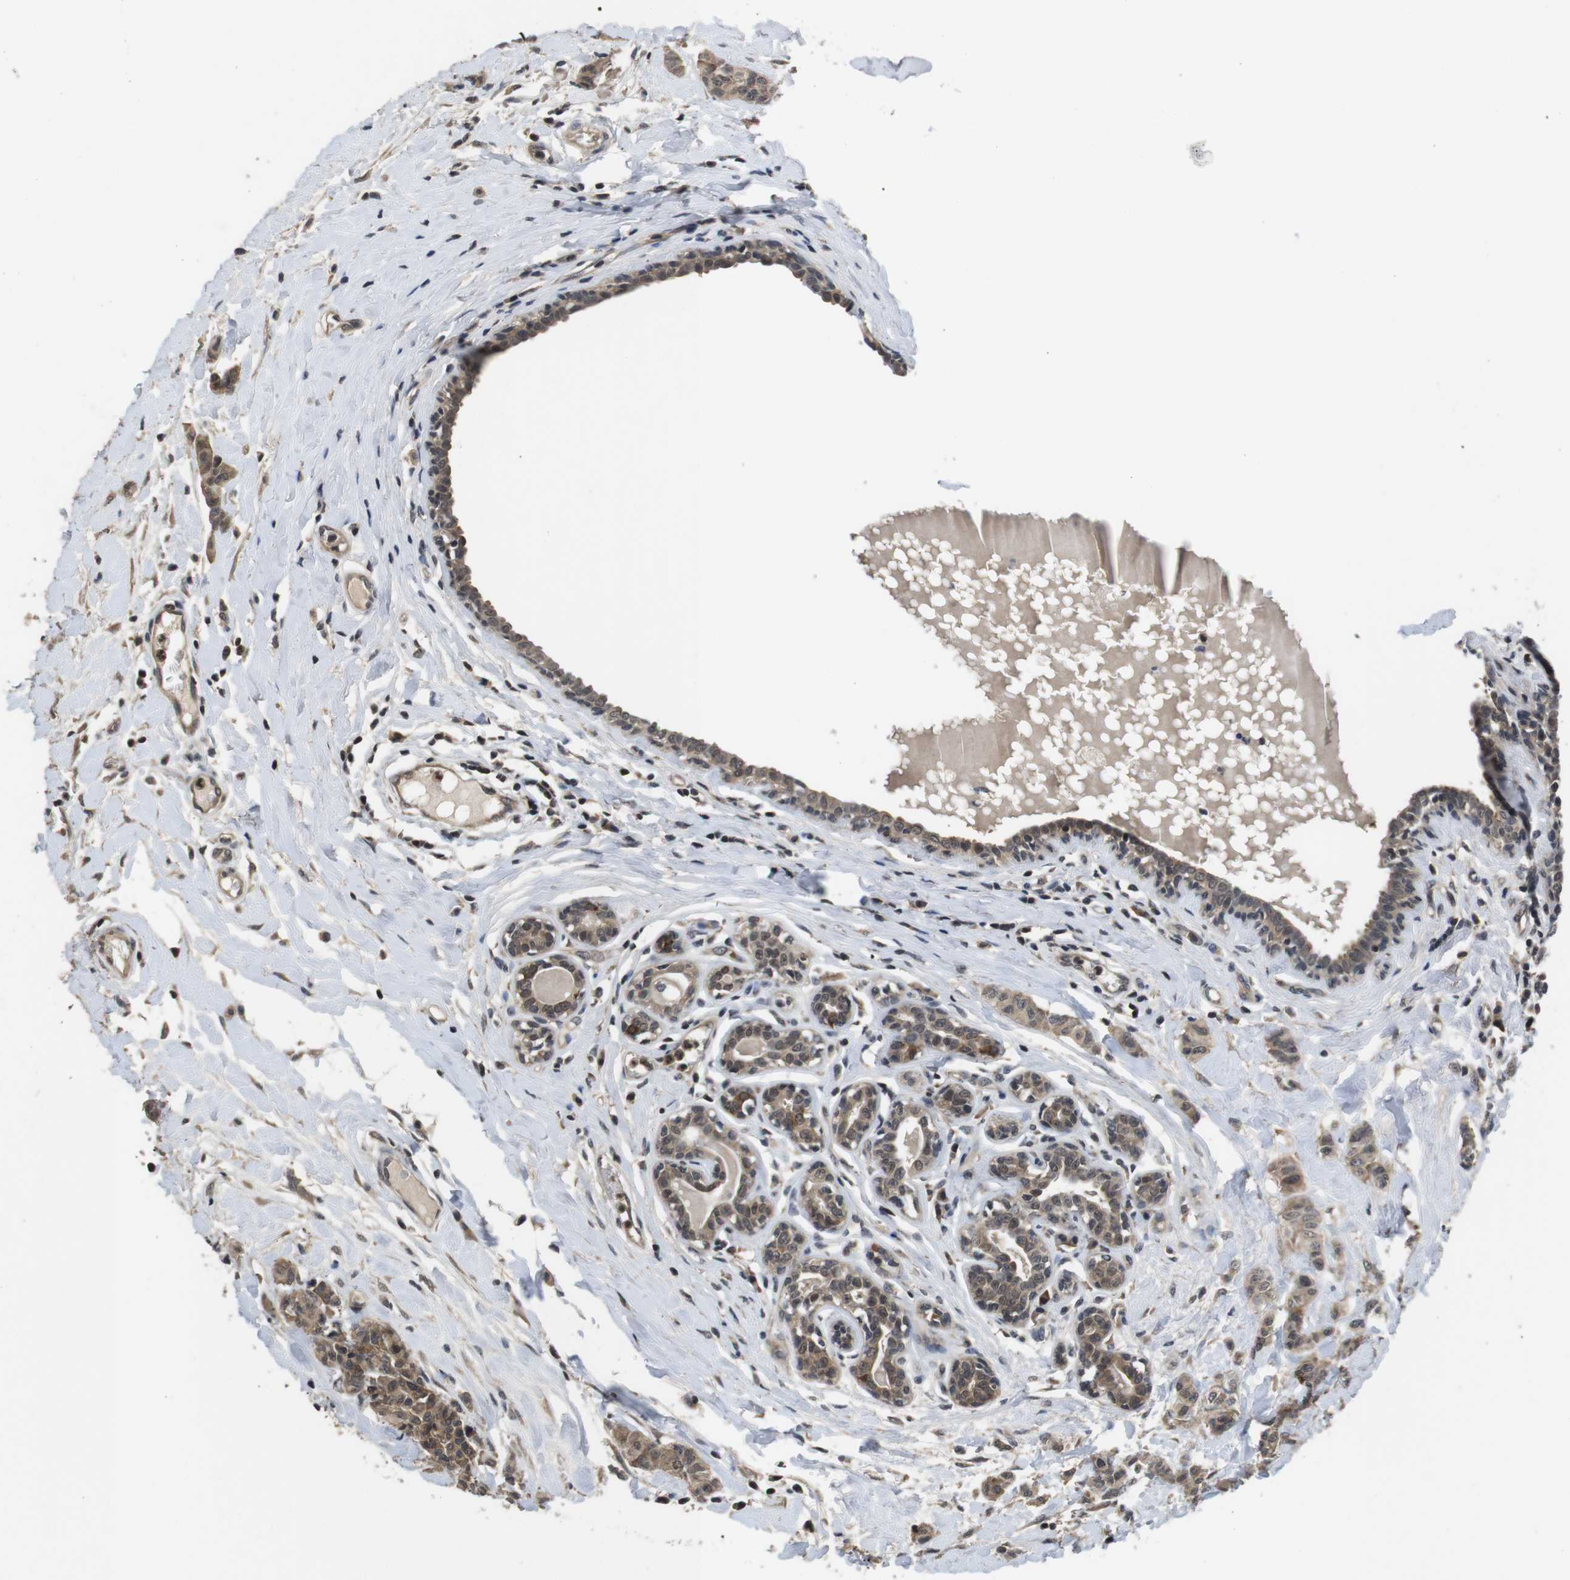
{"staining": {"intensity": "weak", "quantity": ">75%", "location": "cytoplasmic/membranous"}, "tissue": "breast cancer", "cell_type": "Tumor cells", "image_type": "cancer", "snomed": [{"axis": "morphology", "description": "Normal tissue, NOS"}, {"axis": "morphology", "description": "Duct carcinoma"}, {"axis": "topography", "description": "Breast"}], "caption": "About >75% of tumor cells in human breast cancer demonstrate weak cytoplasmic/membranous protein expression as visualized by brown immunohistochemical staining.", "gene": "FADD", "patient": {"sex": "female", "age": 40}}